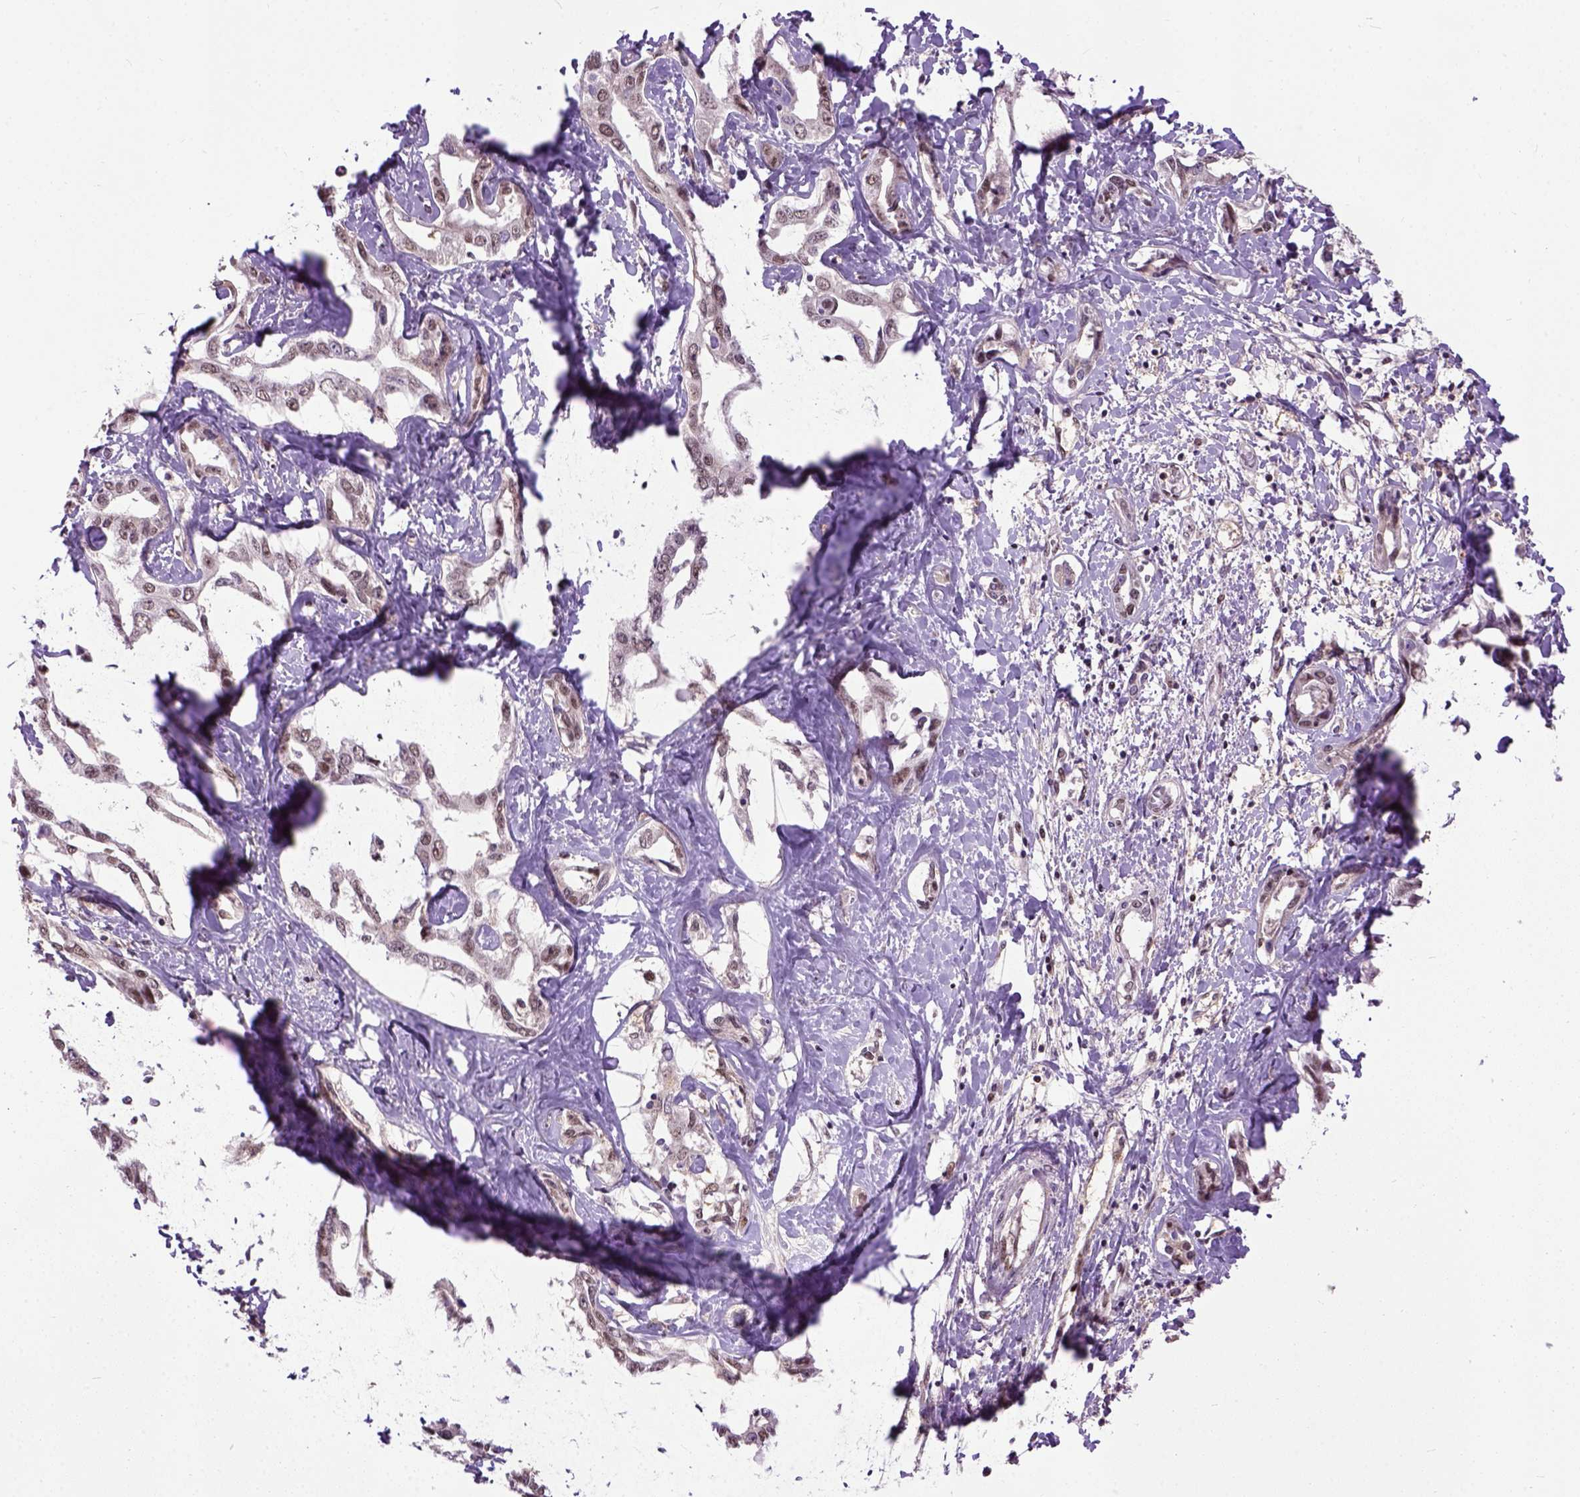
{"staining": {"intensity": "moderate", "quantity": ">75%", "location": "nuclear"}, "tissue": "liver cancer", "cell_type": "Tumor cells", "image_type": "cancer", "snomed": [{"axis": "morphology", "description": "Cholangiocarcinoma"}, {"axis": "topography", "description": "Liver"}], "caption": "Immunohistochemistry (IHC) histopathology image of human cholangiocarcinoma (liver) stained for a protein (brown), which displays medium levels of moderate nuclear positivity in approximately >75% of tumor cells.", "gene": "UBA3", "patient": {"sex": "male", "age": 59}}